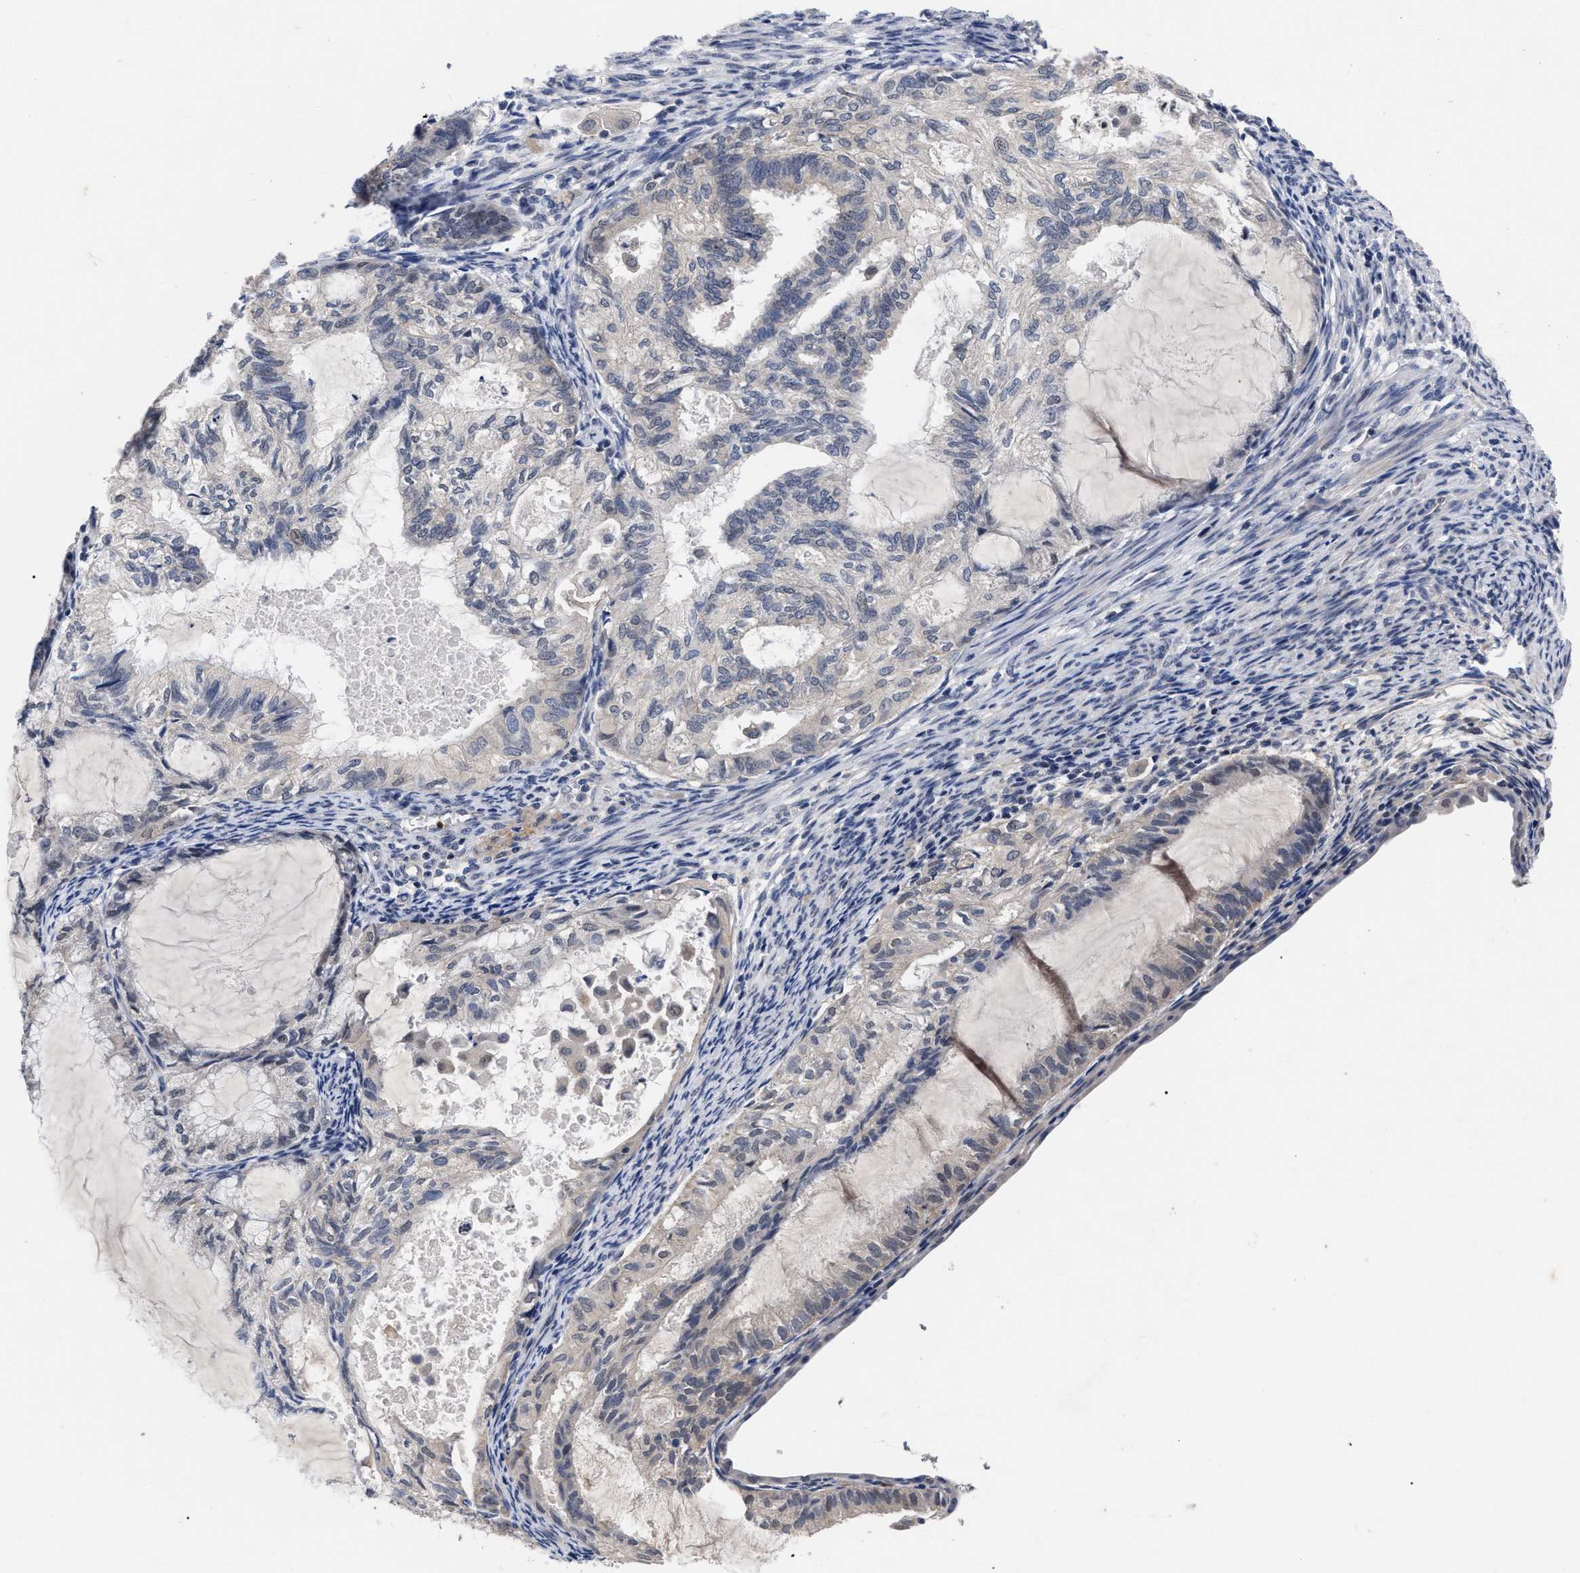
{"staining": {"intensity": "negative", "quantity": "none", "location": "none"}, "tissue": "cervical cancer", "cell_type": "Tumor cells", "image_type": "cancer", "snomed": [{"axis": "morphology", "description": "Normal tissue, NOS"}, {"axis": "morphology", "description": "Adenocarcinoma, NOS"}, {"axis": "topography", "description": "Cervix"}, {"axis": "topography", "description": "Endometrium"}], "caption": "This is an immunohistochemistry photomicrograph of human cervical cancer (adenocarcinoma). There is no positivity in tumor cells.", "gene": "CCN5", "patient": {"sex": "female", "age": 86}}